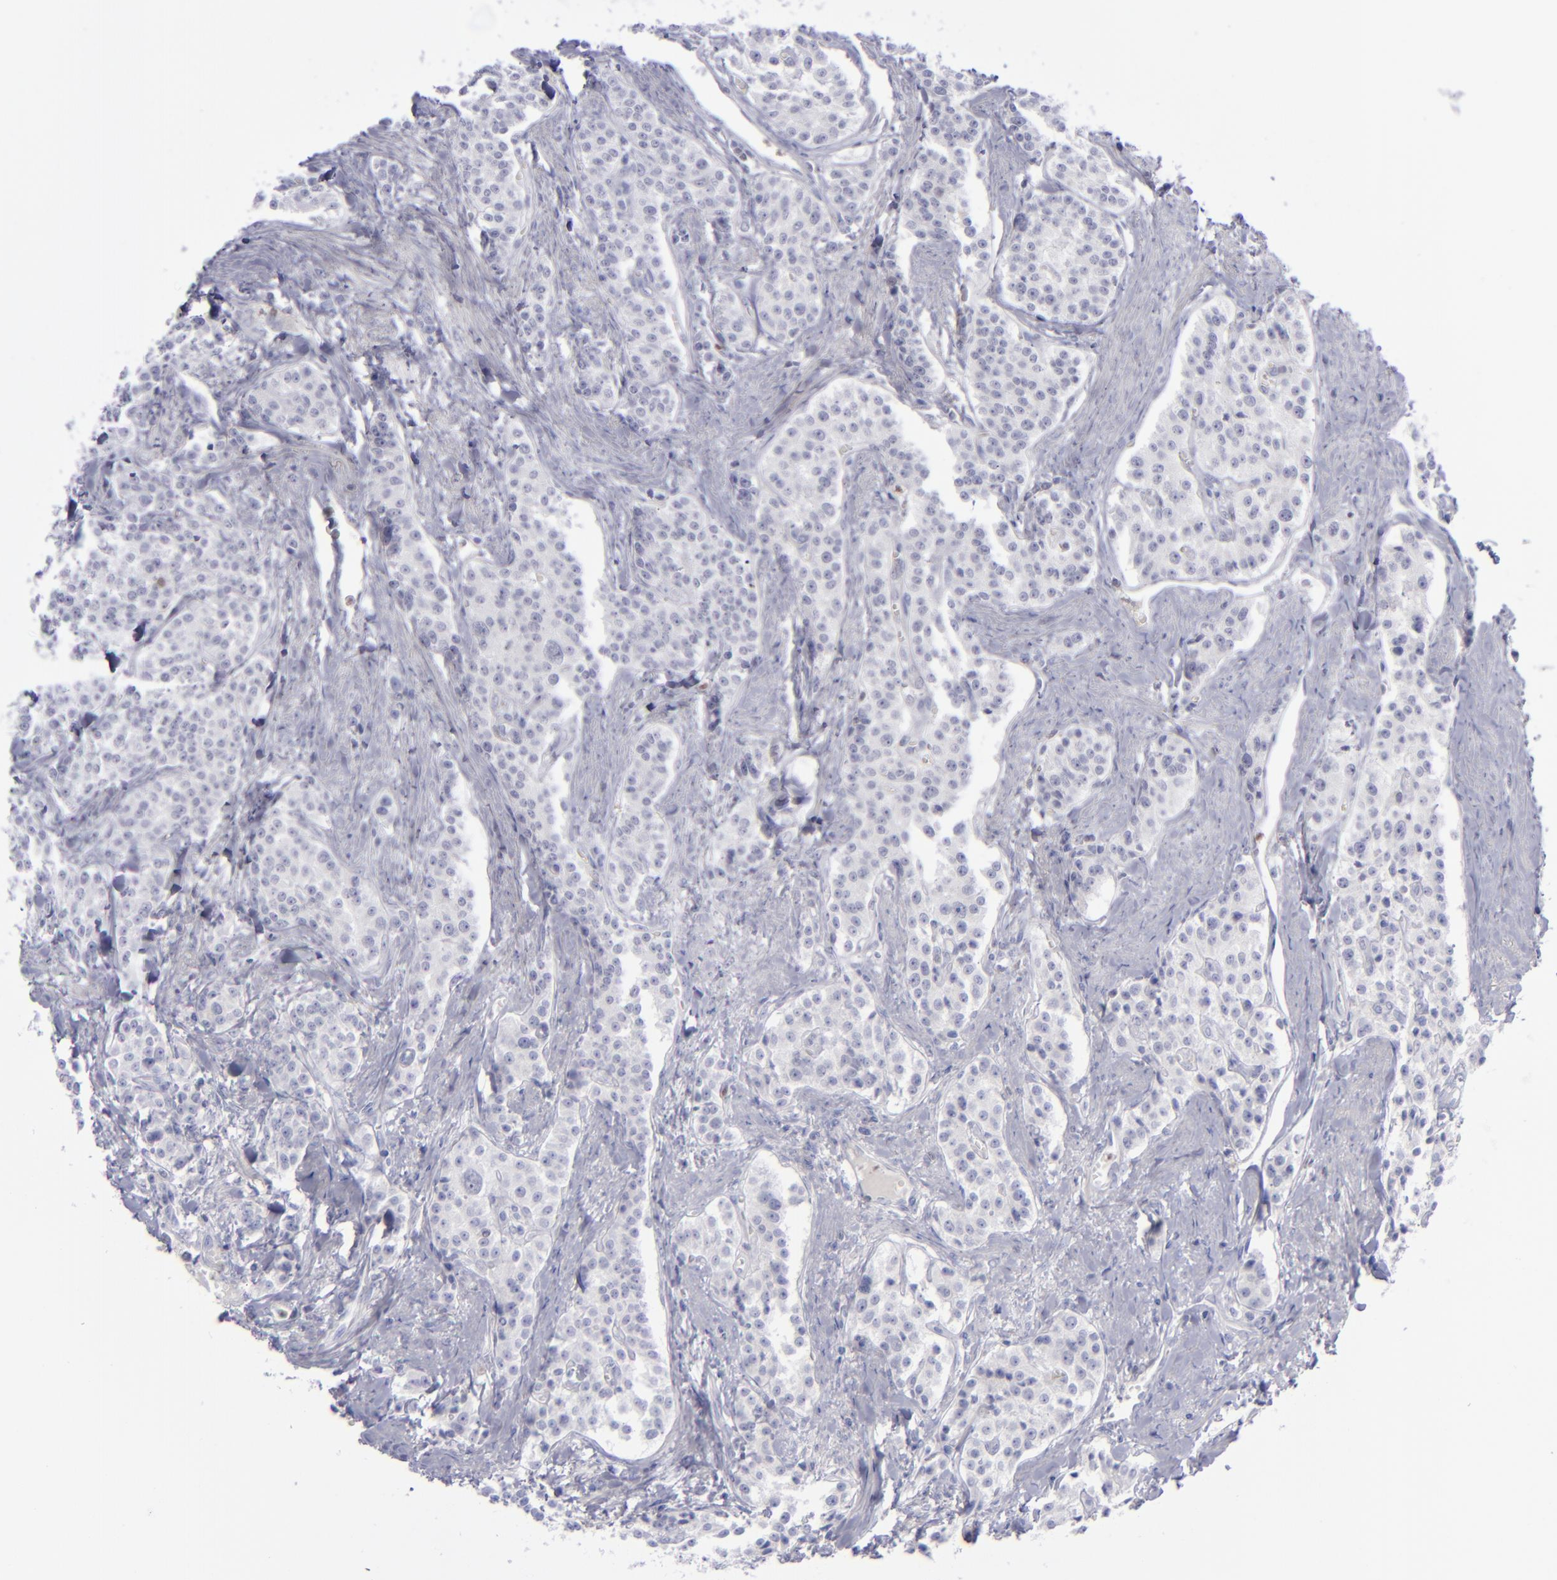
{"staining": {"intensity": "negative", "quantity": "none", "location": "none"}, "tissue": "carcinoid", "cell_type": "Tumor cells", "image_type": "cancer", "snomed": [{"axis": "morphology", "description": "Carcinoid, malignant, NOS"}, {"axis": "topography", "description": "Stomach"}], "caption": "An immunohistochemistry (IHC) micrograph of carcinoid is shown. There is no staining in tumor cells of carcinoid.", "gene": "AURKA", "patient": {"sex": "female", "age": 76}}